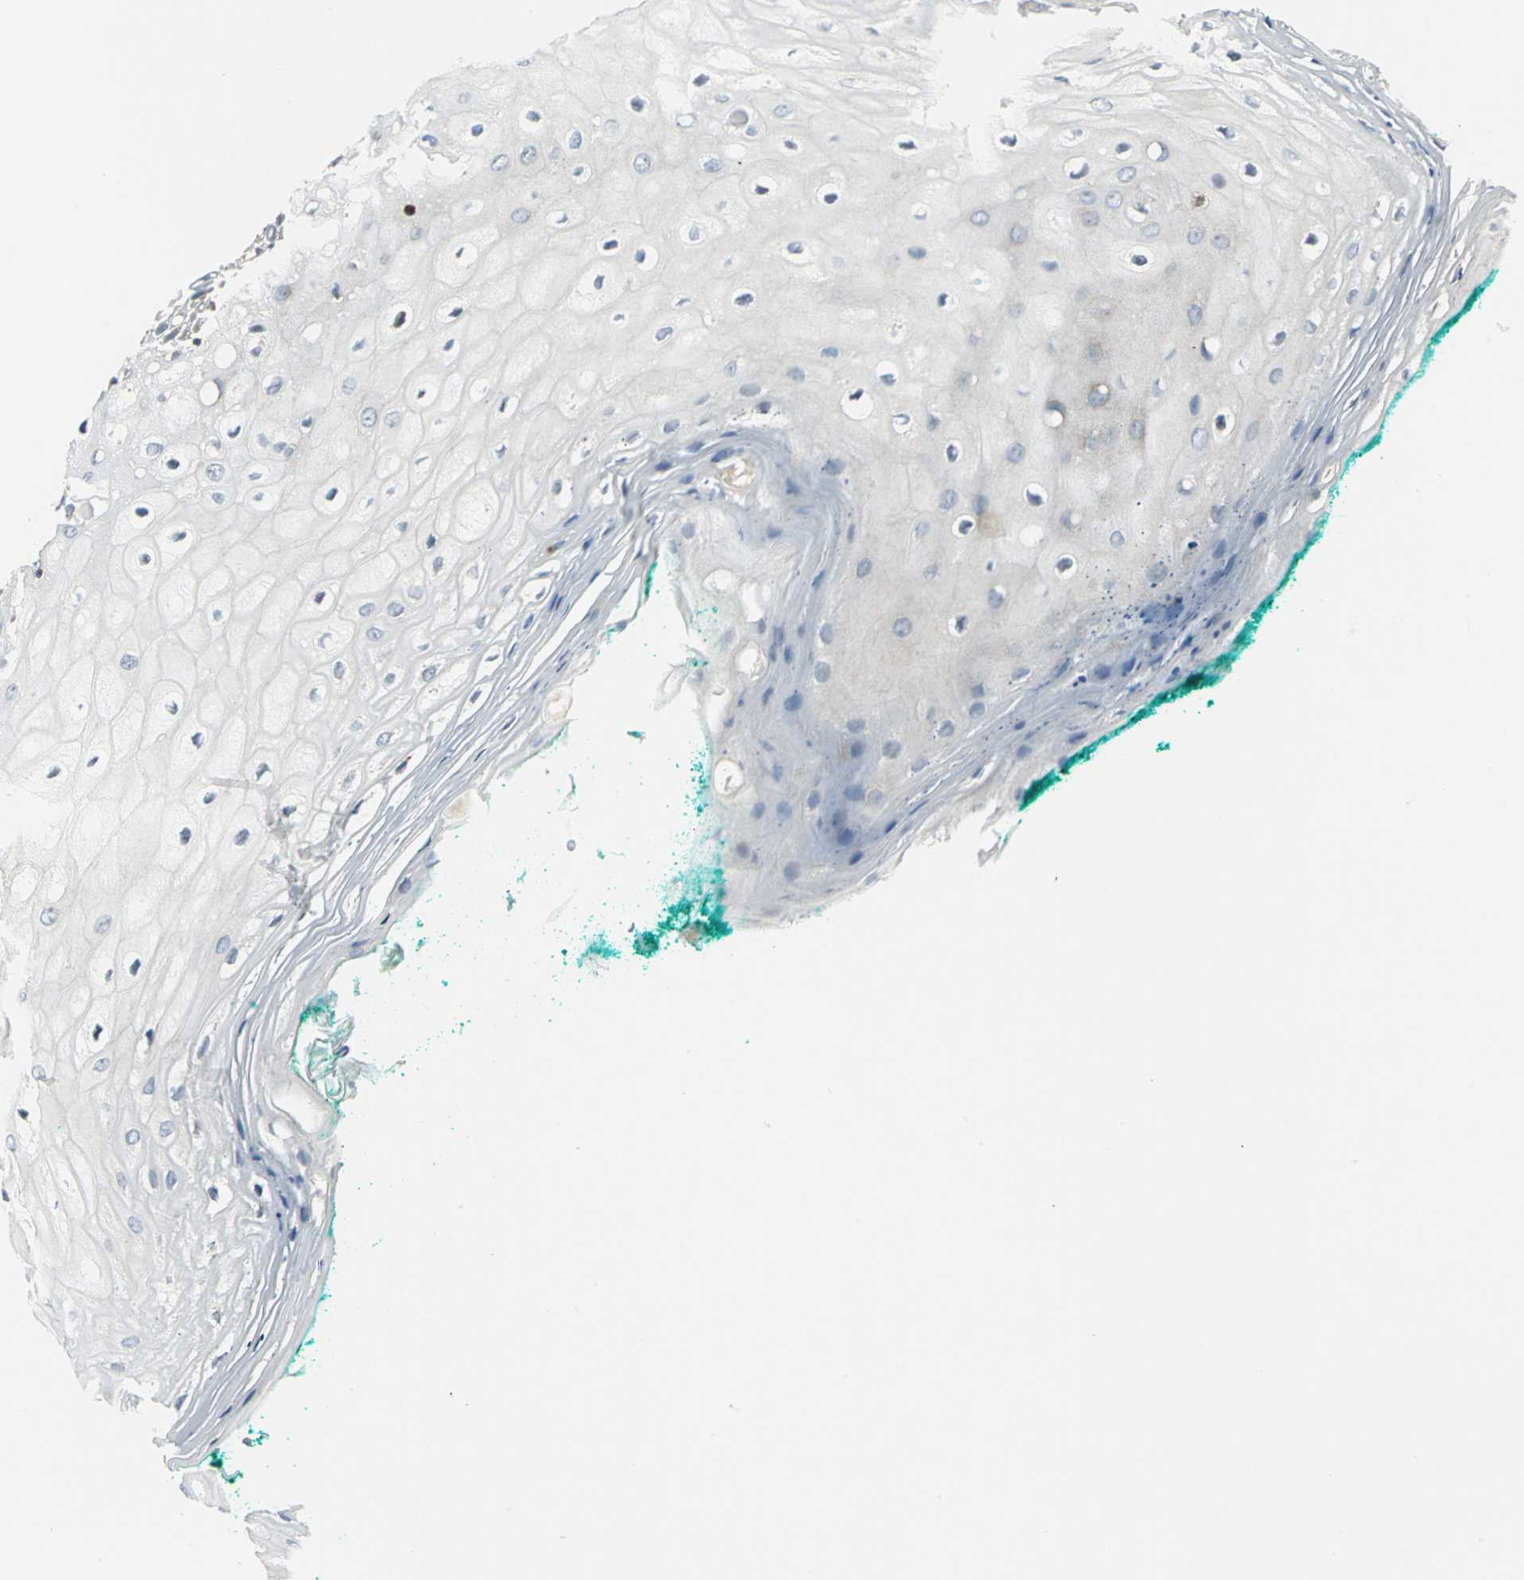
{"staining": {"intensity": "weak", "quantity": "<25%", "location": "cytoplasmic/membranous"}, "tissue": "oral mucosa", "cell_type": "Squamous epithelial cells", "image_type": "normal", "snomed": [{"axis": "morphology", "description": "Normal tissue, NOS"}, {"axis": "morphology", "description": "Squamous cell carcinoma, NOS"}, {"axis": "topography", "description": "Skeletal muscle"}, {"axis": "topography", "description": "Oral tissue"}, {"axis": "topography", "description": "Head-Neck"}], "caption": "High power microscopy image of an immunohistochemistry histopathology image of unremarkable oral mucosa, revealing no significant staining in squamous epithelial cells.", "gene": "USP40", "patient": {"sex": "female", "age": 84}}